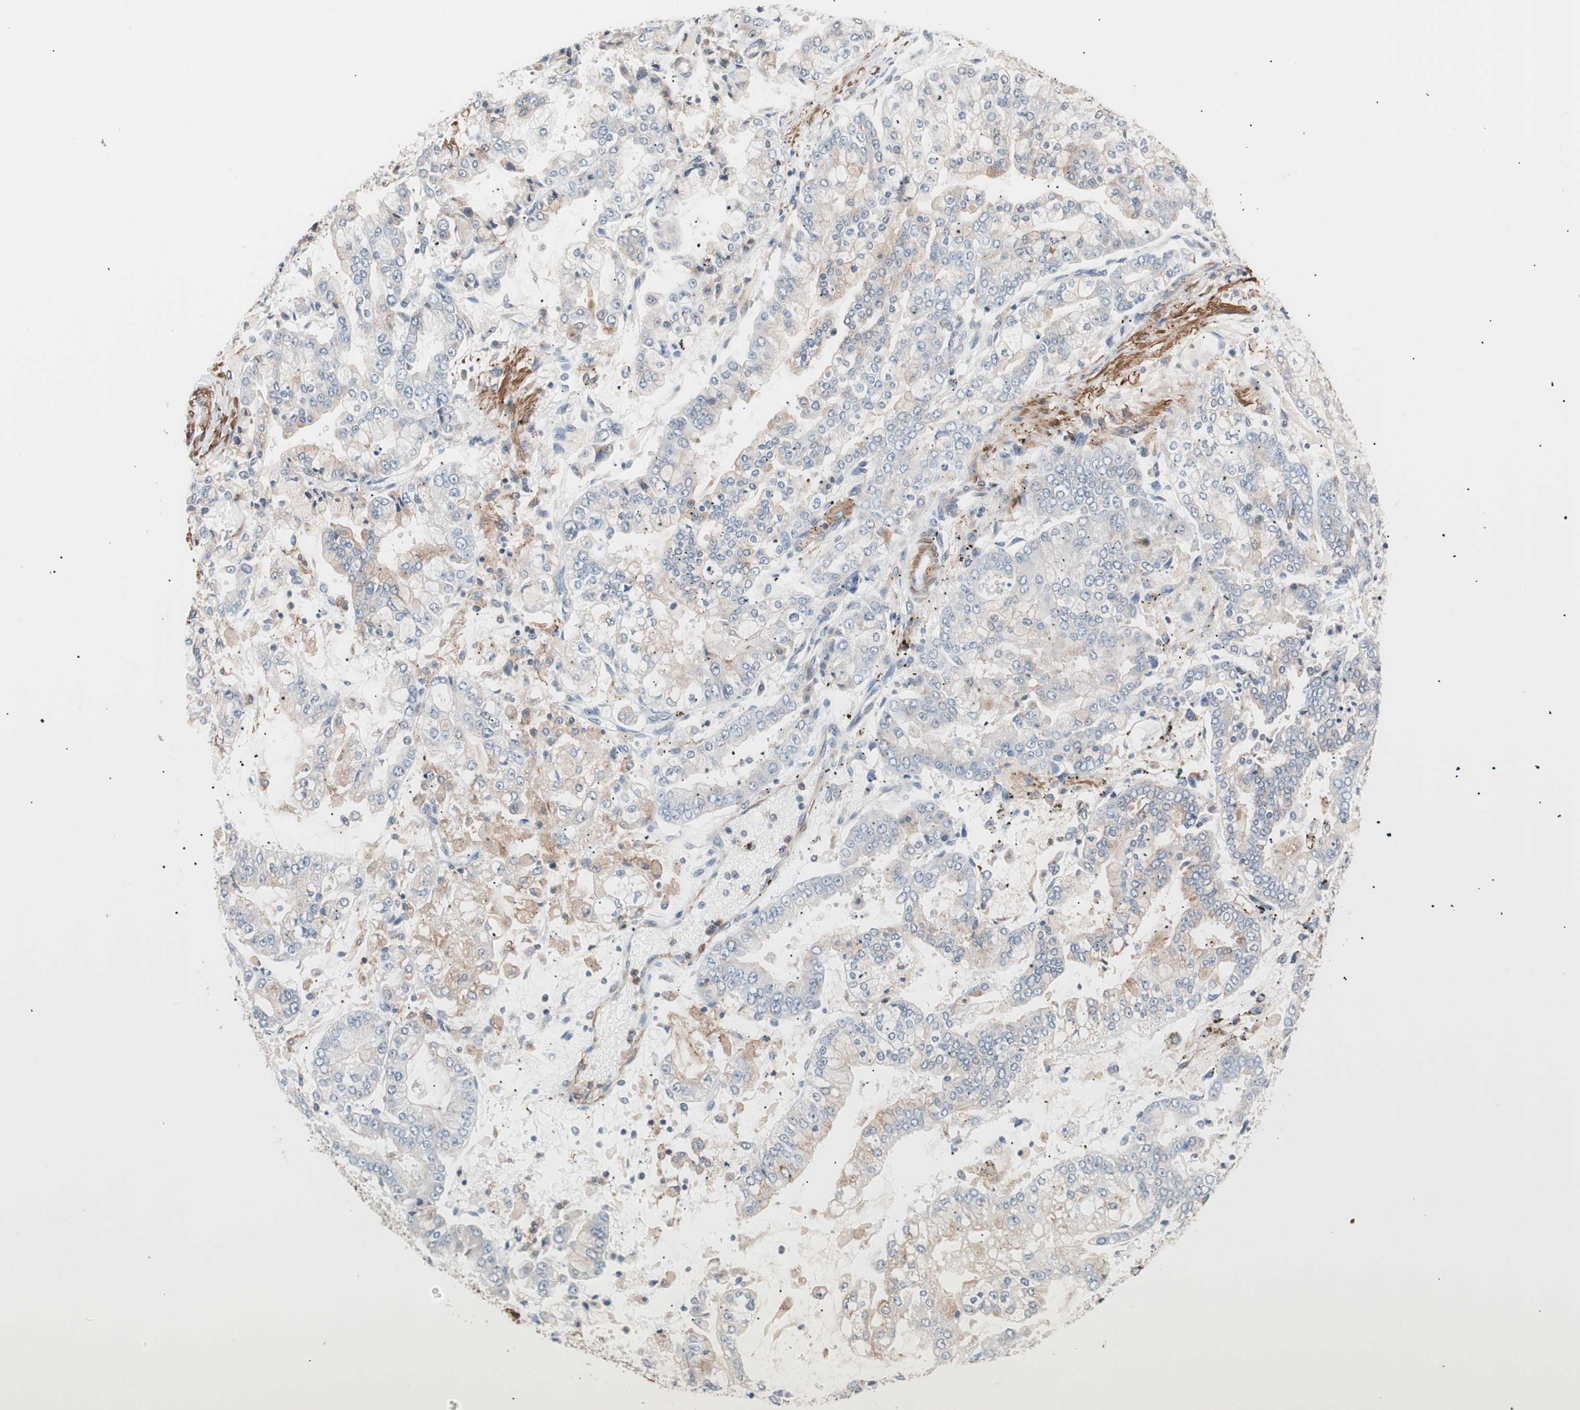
{"staining": {"intensity": "weak", "quantity": "<25%", "location": "cytoplasmic/membranous"}, "tissue": "stomach cancer", "cell_type": "Tumor cells", "image_type": "cancer", "snomed": [{"axis": "morphology", "description": "Adenocarcinoma, NOS"}, {"axis": "topography", "description": "Stomach"}], "caption": "Protein analysis of adenocarcinoma (stomach) displays no significant expression in tumor cells.", "gene": "LITAF", "patient": {"sex": "male", "age": 76}}